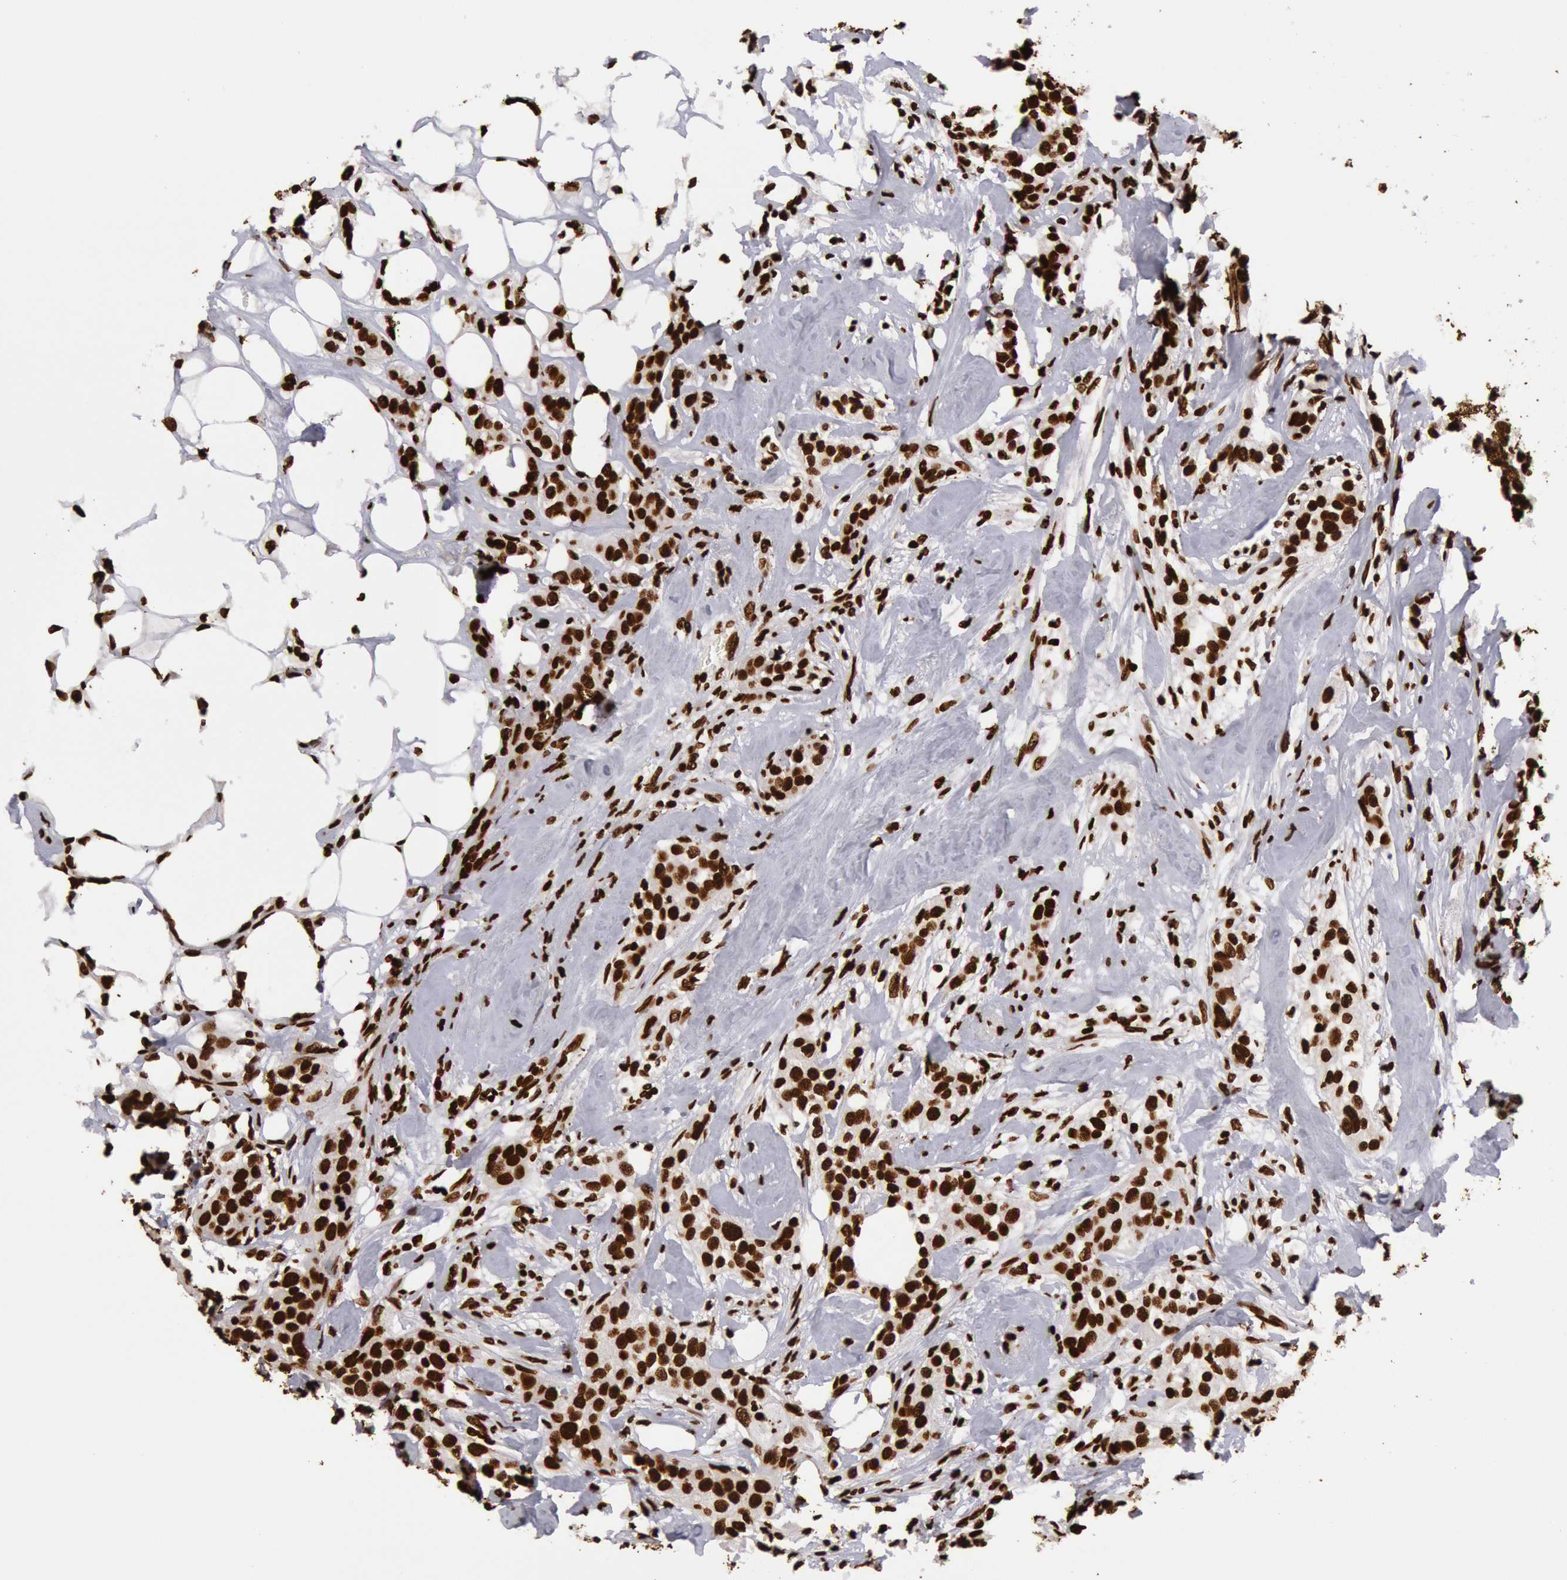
{"staining": {"intensity": "strong", "quantity": ">75%", "location": "nuclear"}, "tissue": "breast cancer", "cell_type": "Tumor cells", "image_type": "cancer", "snomed": [{"axis": "morphology", "description": "Duct carcinoma"}, {"axis": "topography", "description": "Breast"}], "caption": "This image displays immunohistochemistry (IHC) staining of breast cancer, with high strong nuclear expression in approximately >75% of tumor cells.", "gene": "H3-4", "patient": {"sex": "female", "age": 45}}